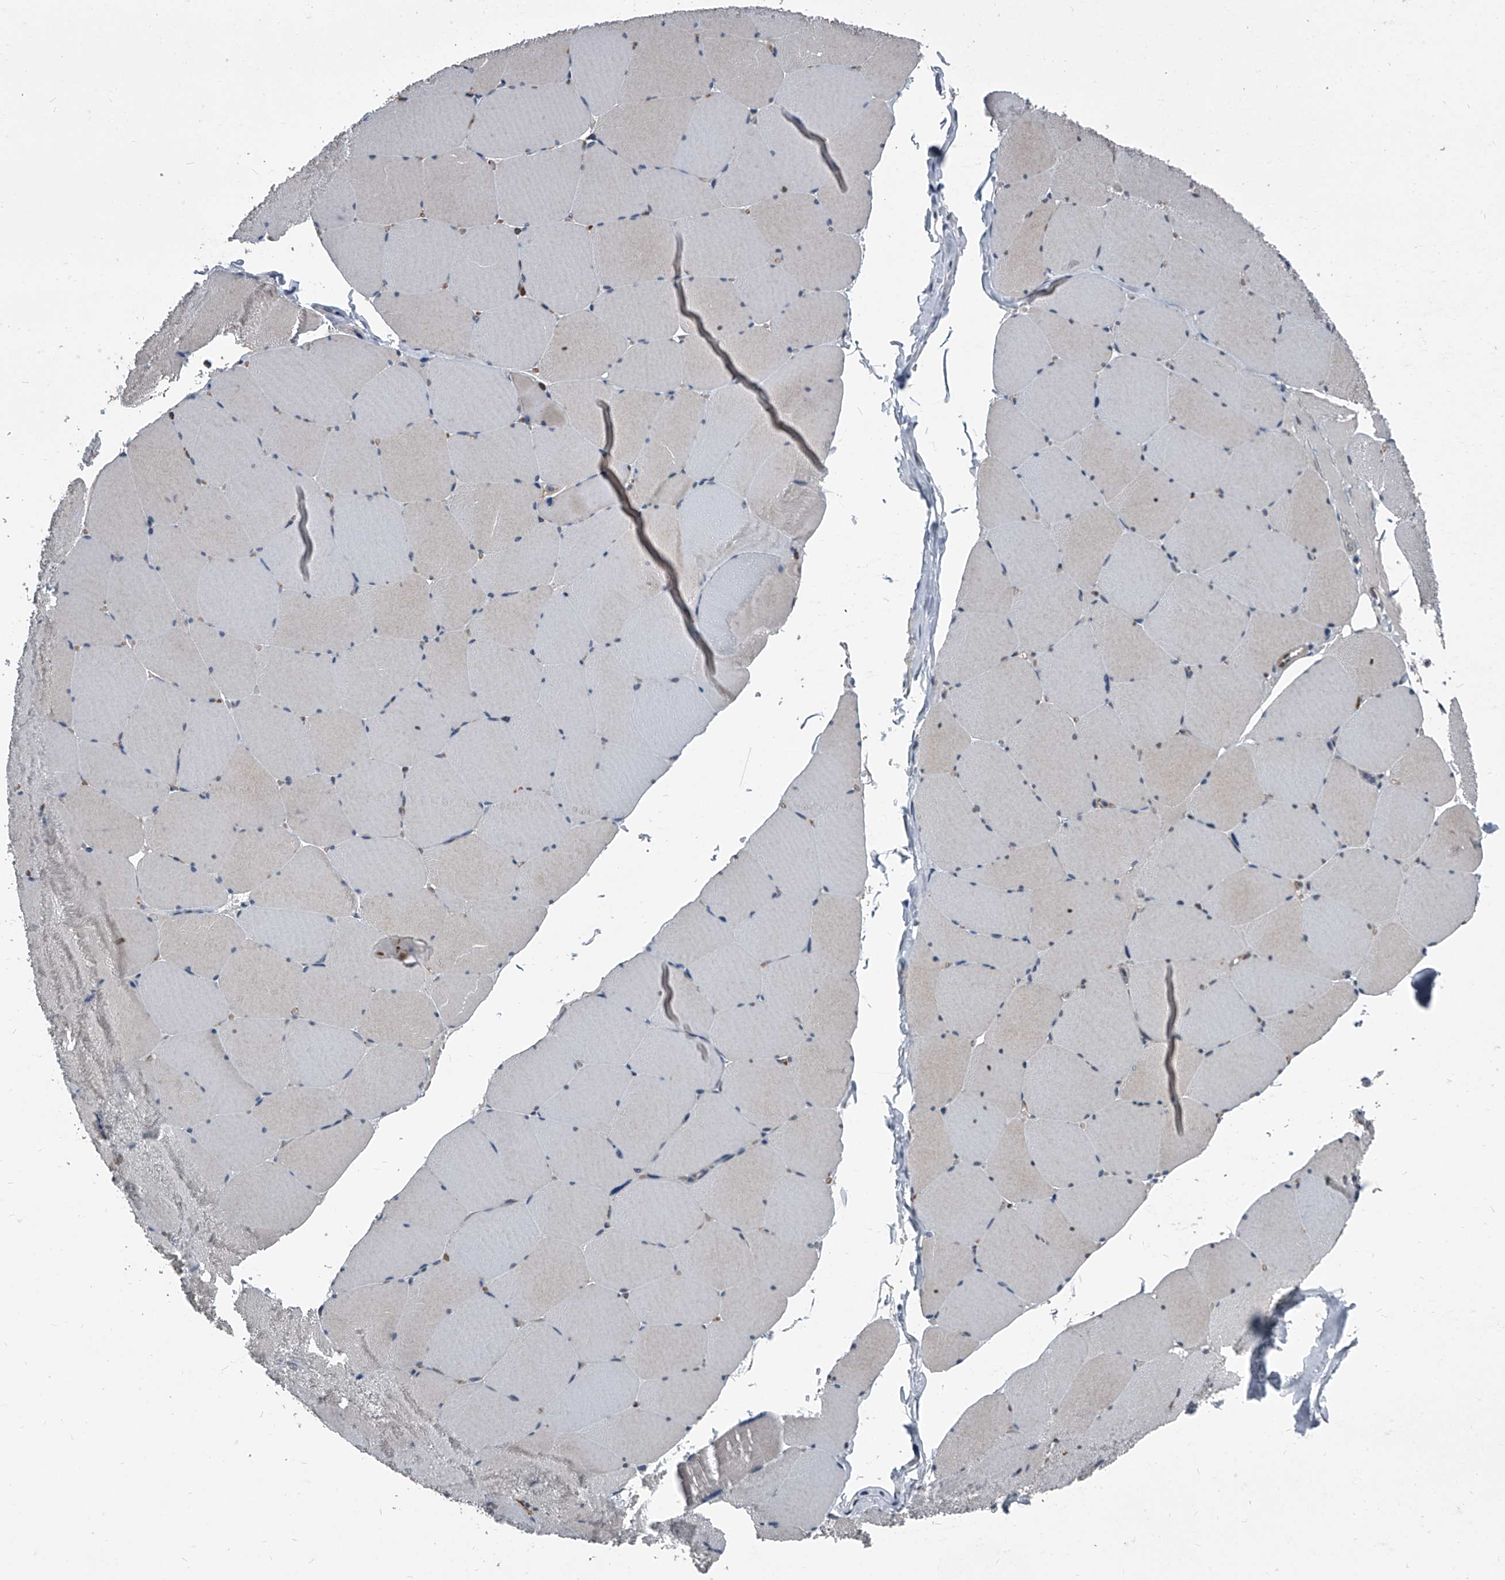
{"staining": {"intensity": "moderate", "quantity": "<25%", "location": "nuclear"}, "tissue": "skeletal muscle", "cell_type": "Myocytes", "image_type": "normal", "snomed": [{"axis": "morphology", "description": "Normal tissue, NOS"}, {"axis": "topography", "description": "Skeletal muscle"}, {"axis": "topography", "description": "Head-Neck"}], "caption": "Moderate nuclear expression for a protein is identified in approximately <25% of myocytes of benign skeletal muscle using immunohistochemistry.", "gene": "MEN1", "patient": {"sex": "male", "age": 66}}